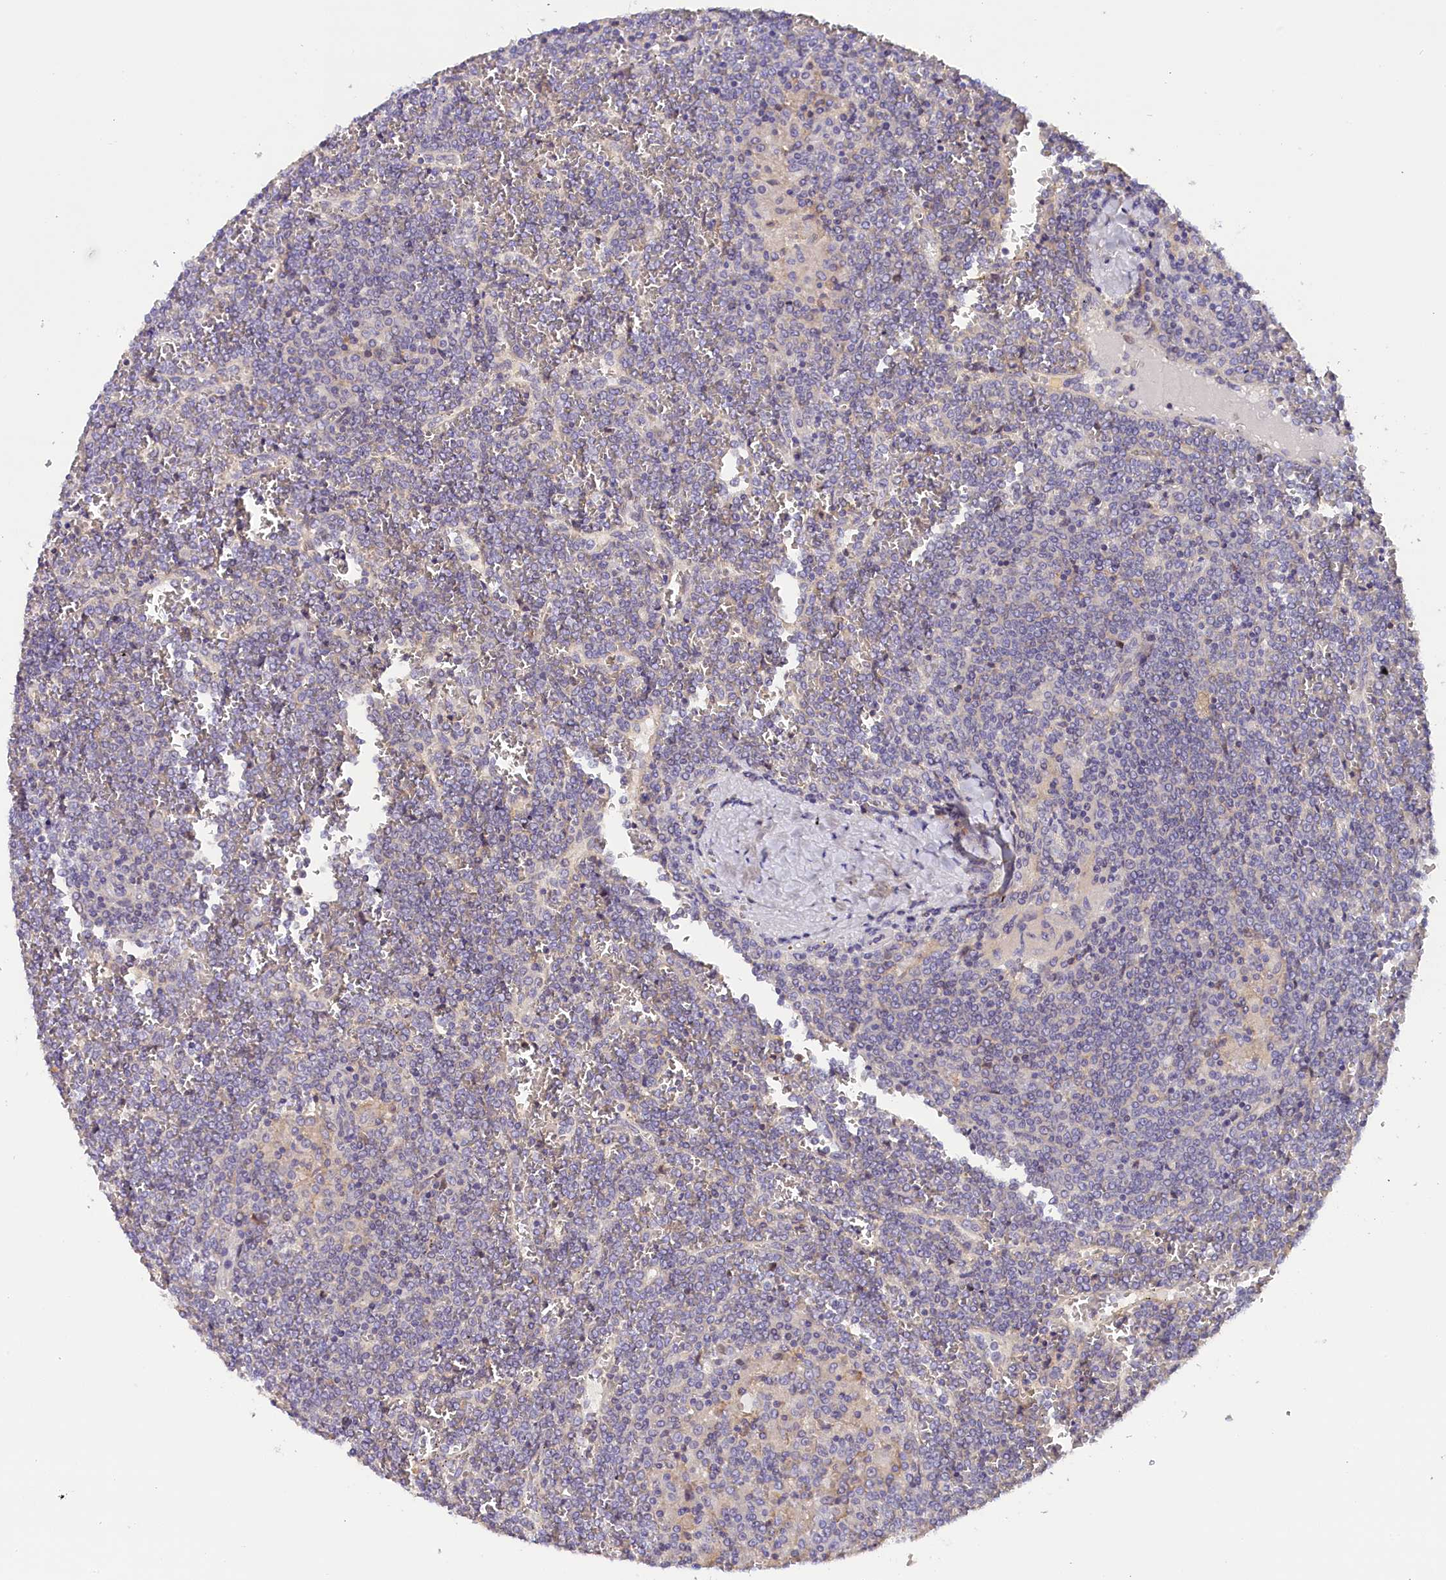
{"staining": {"intensity": "negative", "quantity": "none", "location": "none"}, "tissue": "lymphoma", "cell_type": "Tumor cells", "image_type": "cancer", "snomed": [{"axis": "morphology", "description": "Malignant lymphoma, non-Hodgkin's type, Low grade"}, {"axis": "topography", "description": "Spleen"}], "caption": "The micrograph shows no staining of tumor cells in lymphoma. (DAB (3,3'-diaminobenzidine) IHC visualized using brightfield microscopy, high magnification).", "gene": "KATNB1", "patient": {"sex": "female", "age": 19}}